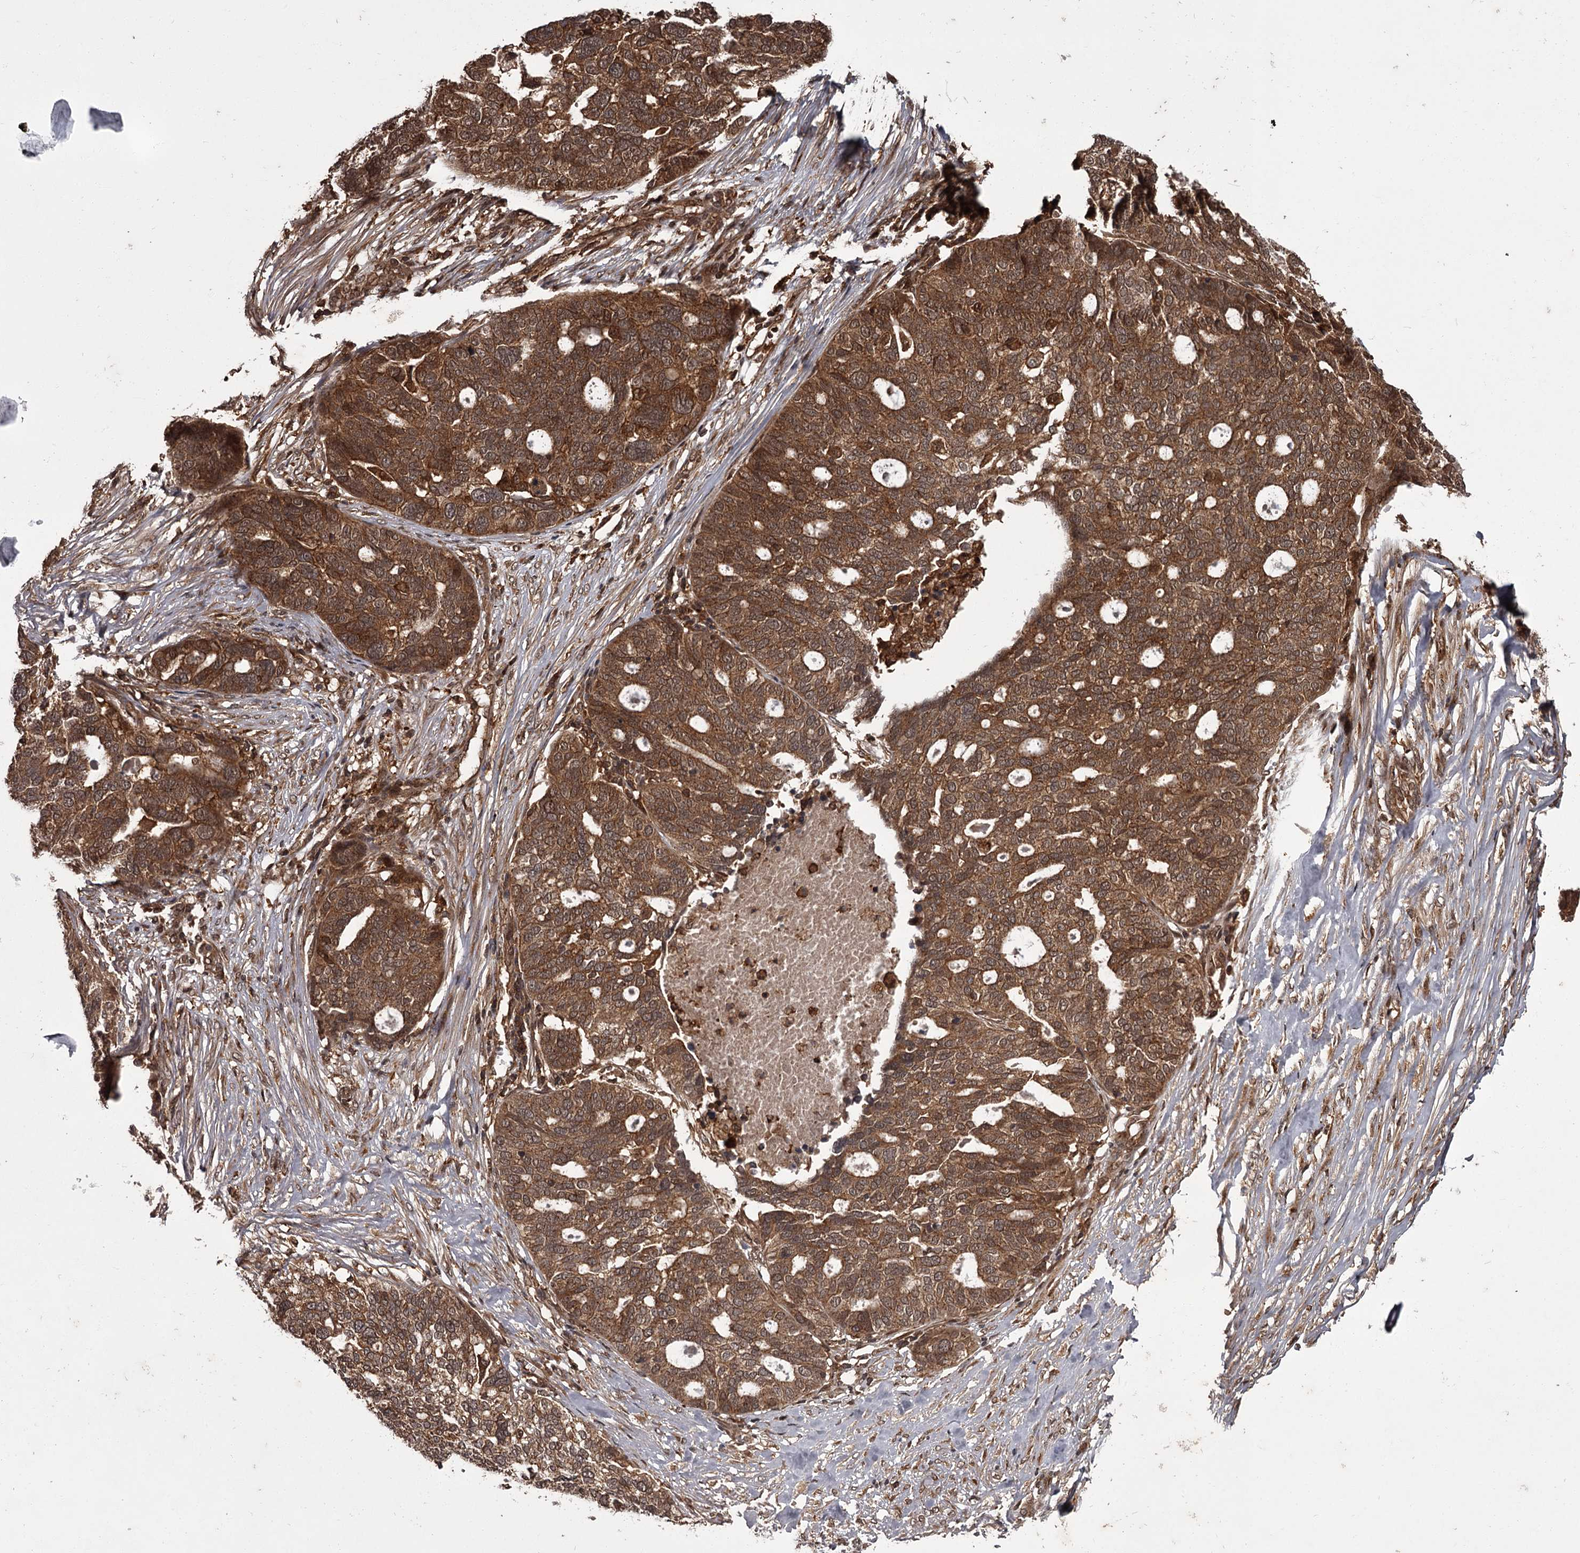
{"staining": {"intensity": "moderate", "quantity": ">75%", "location": "cytoplasmic/membranous,nuclear"}, "tissue": "ovarian cancer", "cell_type": "Tumor cells", "image_type": "cancer", "snomed": [{"axis": "morphology", "description": "Cystadenocarcinoma, serous, NOS"}, {"axis": "topography", "description": "Ovary"}], "caption": "A brown stain shows moderate cytoplasmic/membranous and nuclear staining of a protein in ovarian cancer tumor cells.", "gene": "TBC1D23", "patient": {"sex": "female", "age": 59}}